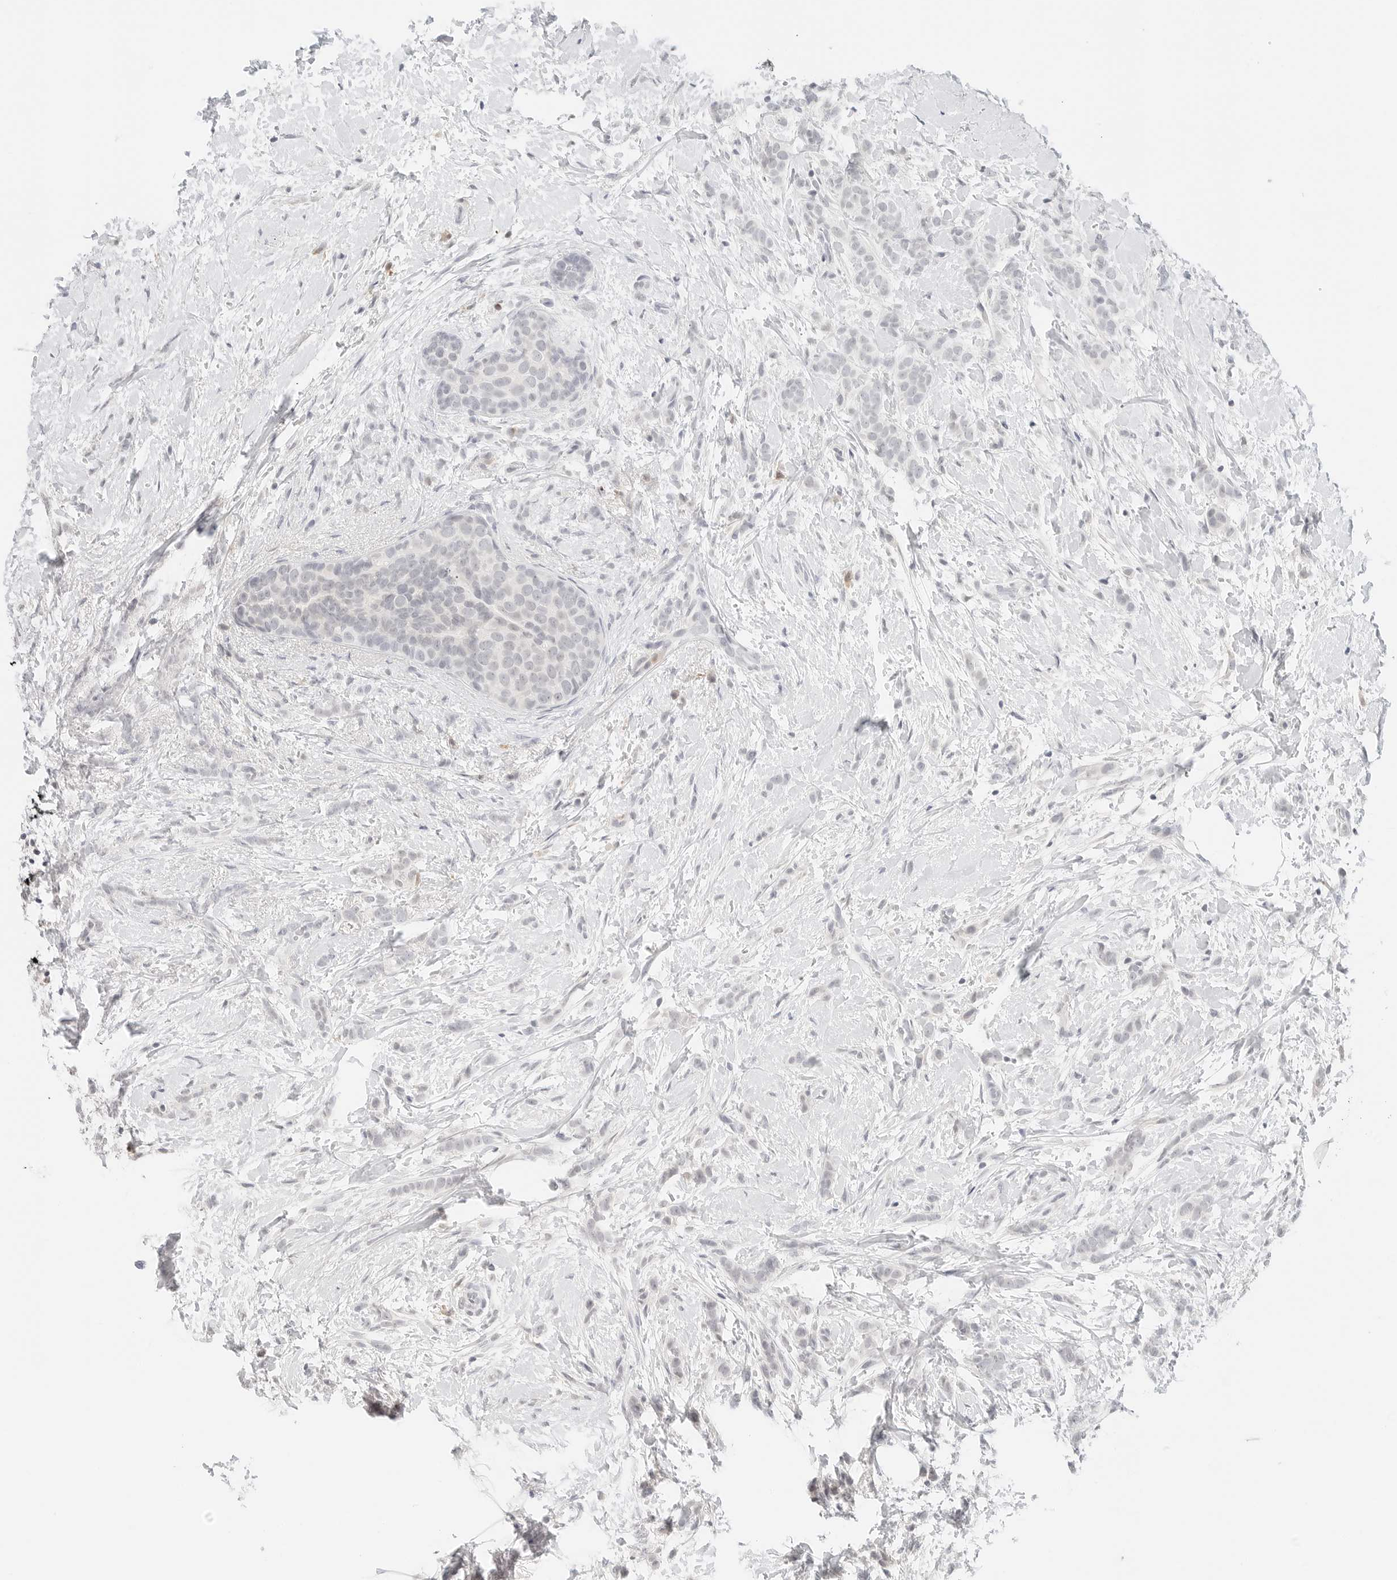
{"staining": {"intensity": "negative", "quantity": "none", "location": "none"}, "tissue": "breast cancer", "cell_type": "Tumor cells", "image_type": "cancer", "snomed": [{"axis": "morphology", "description": "Lobular carcinoma, in situ"}, {"axis": "morphology", "description": "Lobular carcinoma"}, {"axis": "topography", "description": "Breast"}], "caption": "This is a micrograph of immunohistochemistry staining of breast cancer (lobular carcinoma in situ), which shows no staining in tumor cells.", "gene": "NEO1", "patient": {"sex": "female", "age": 41}}